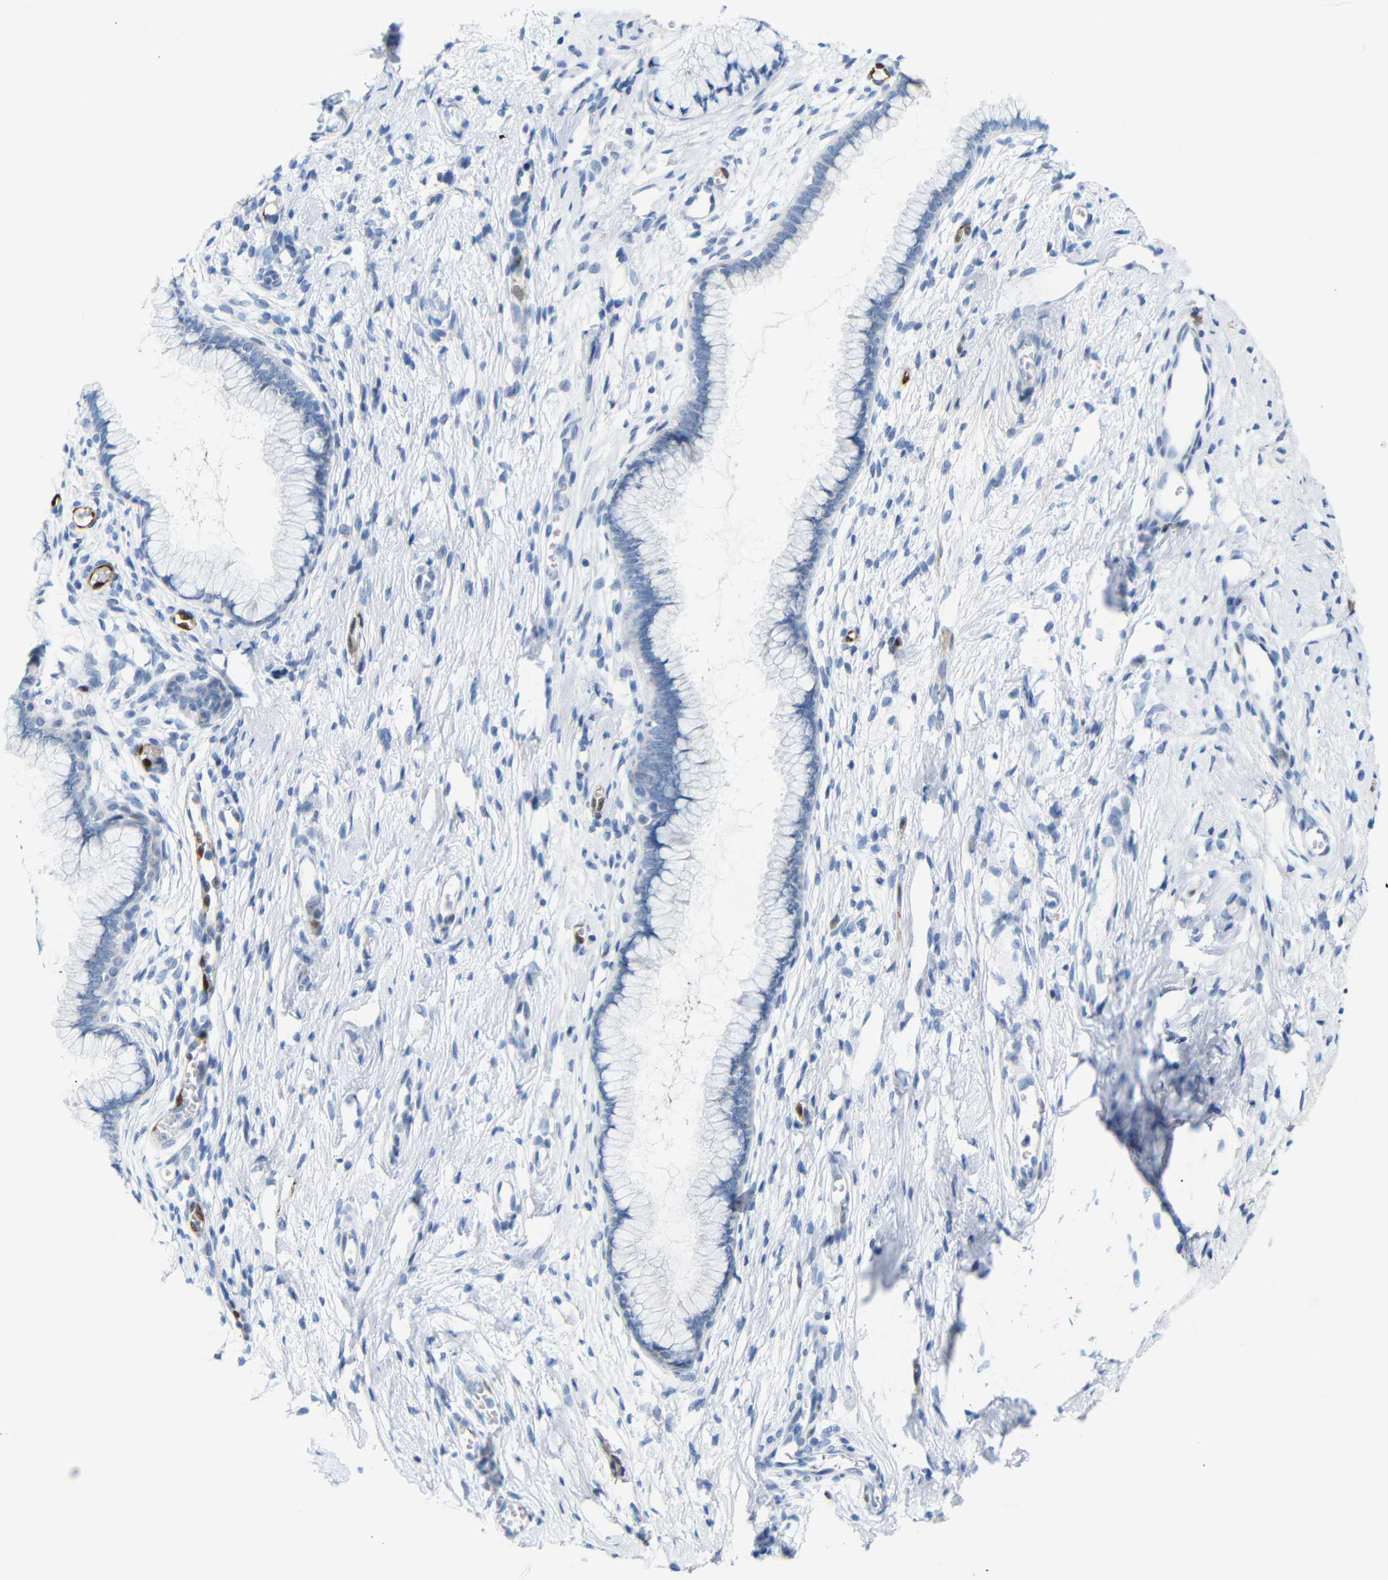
{"staining": {"intensity": "negative", "quantity": "none", "location": "none"}, "tissue": "cervix", "cell_type": "Glandular cells", "image_type": "normal", "snomed": [{"axis": "morphology", "description": "Normal tissue, NOS"}, {"axis": "topography", "description": "Cervix"}], "caption": "Micrograph shows no significant protein positivity in glandular cells of unremarkable cervix.", "gene": "MT1A", "patient": {"sex": "female", "age": 65}}